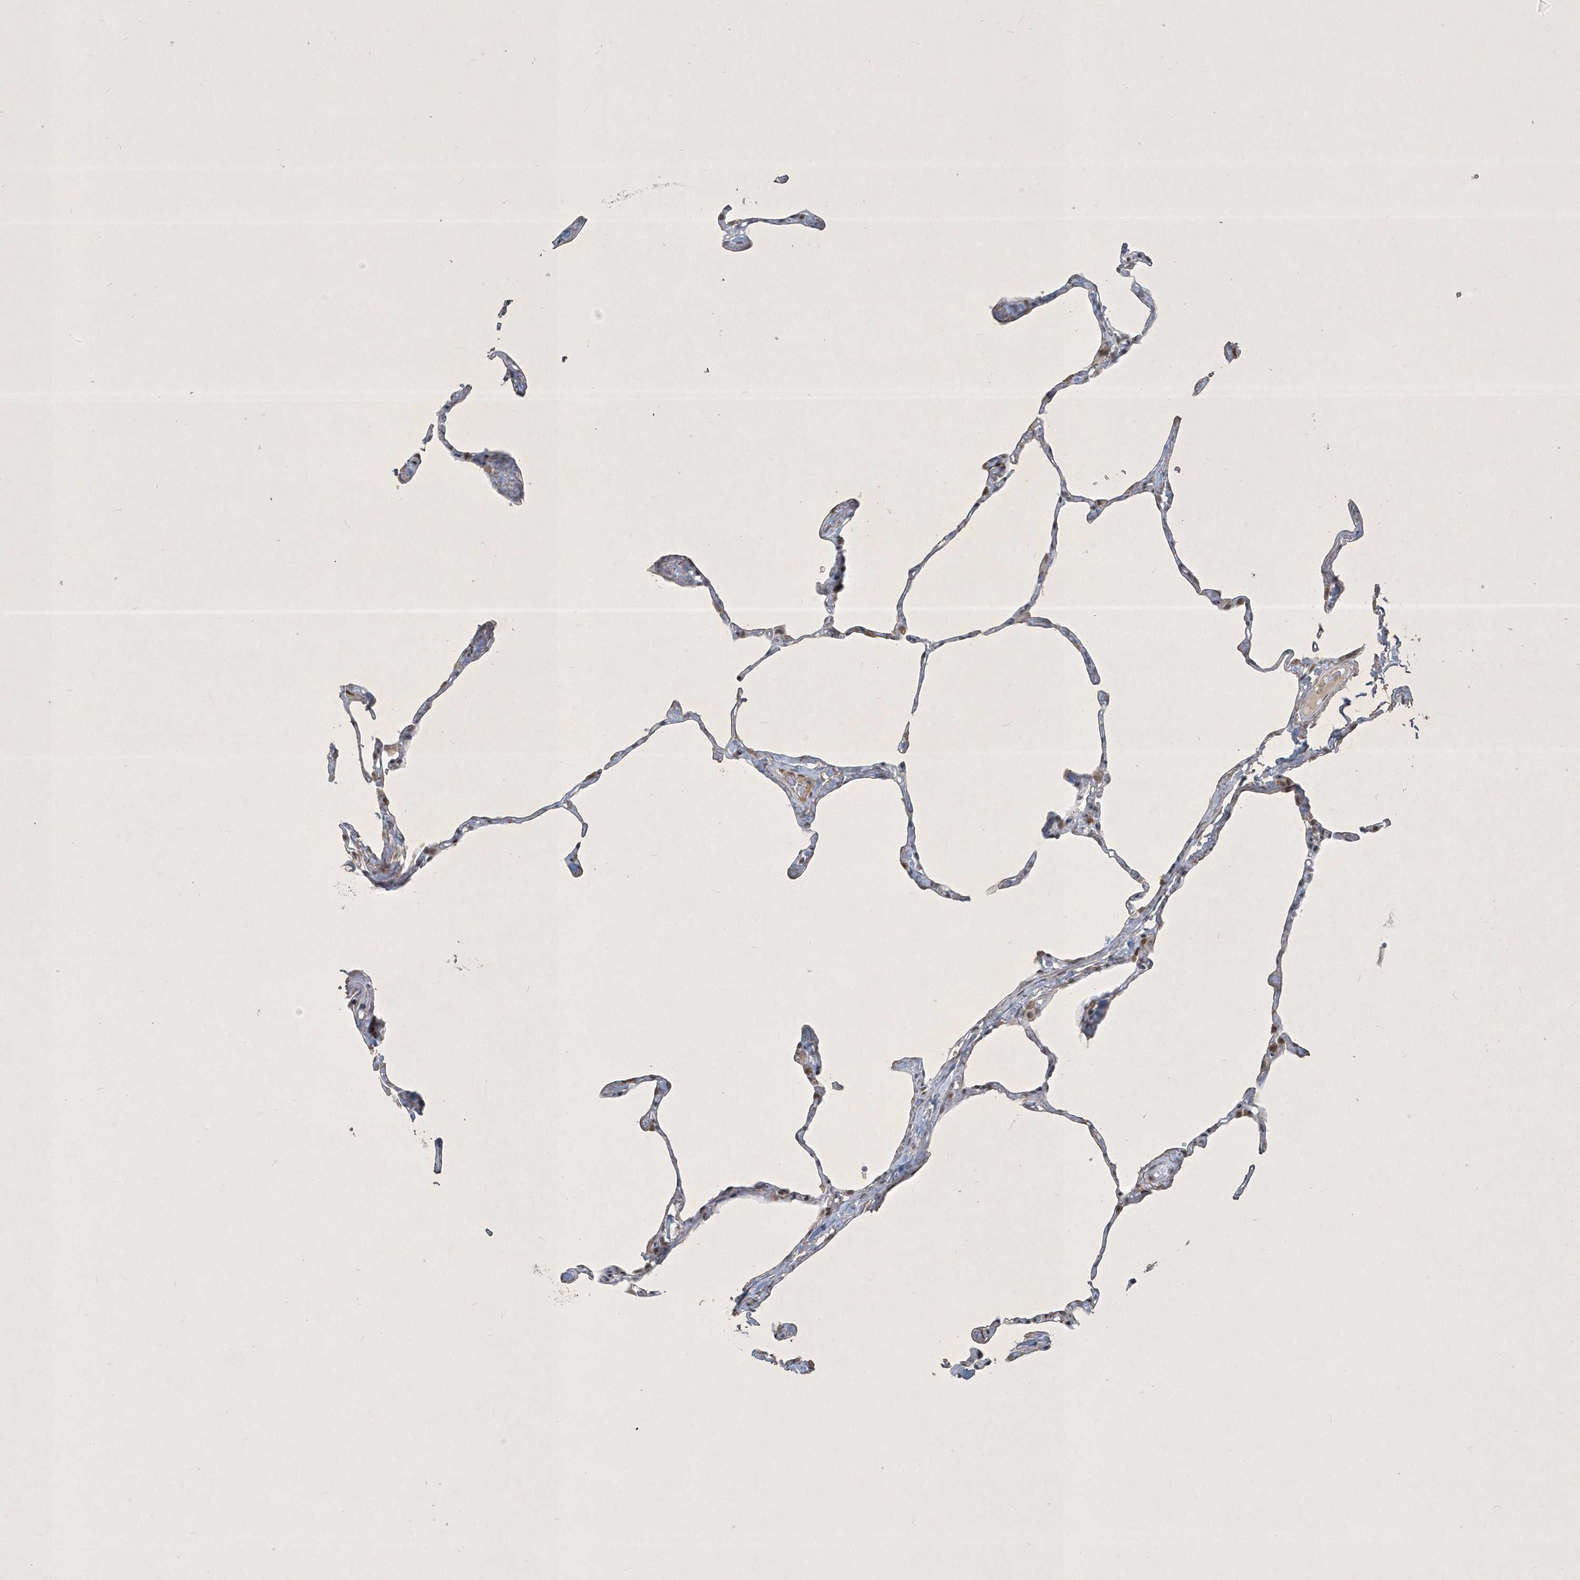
{"staining": {"intensity": "negative", "quantity": "none", "location": "none"}, "tissue": "lung", "cell_type": "Alveolar cells", "image_type": "normal", "snomed": [{"axis": "morphology", "description": "Normal tissue, NOS"}, {"axis": "topography", "description": "Lung"}], "caption": "This micrograph is of unremarkable lung stained with immunohistochemistry to label a protein in brown with the nuclei are counter-stained blue. There is no staining in alveolar cells.", "gene": "ZBTB9", "patient": {"sex": "male", "age": 65}}